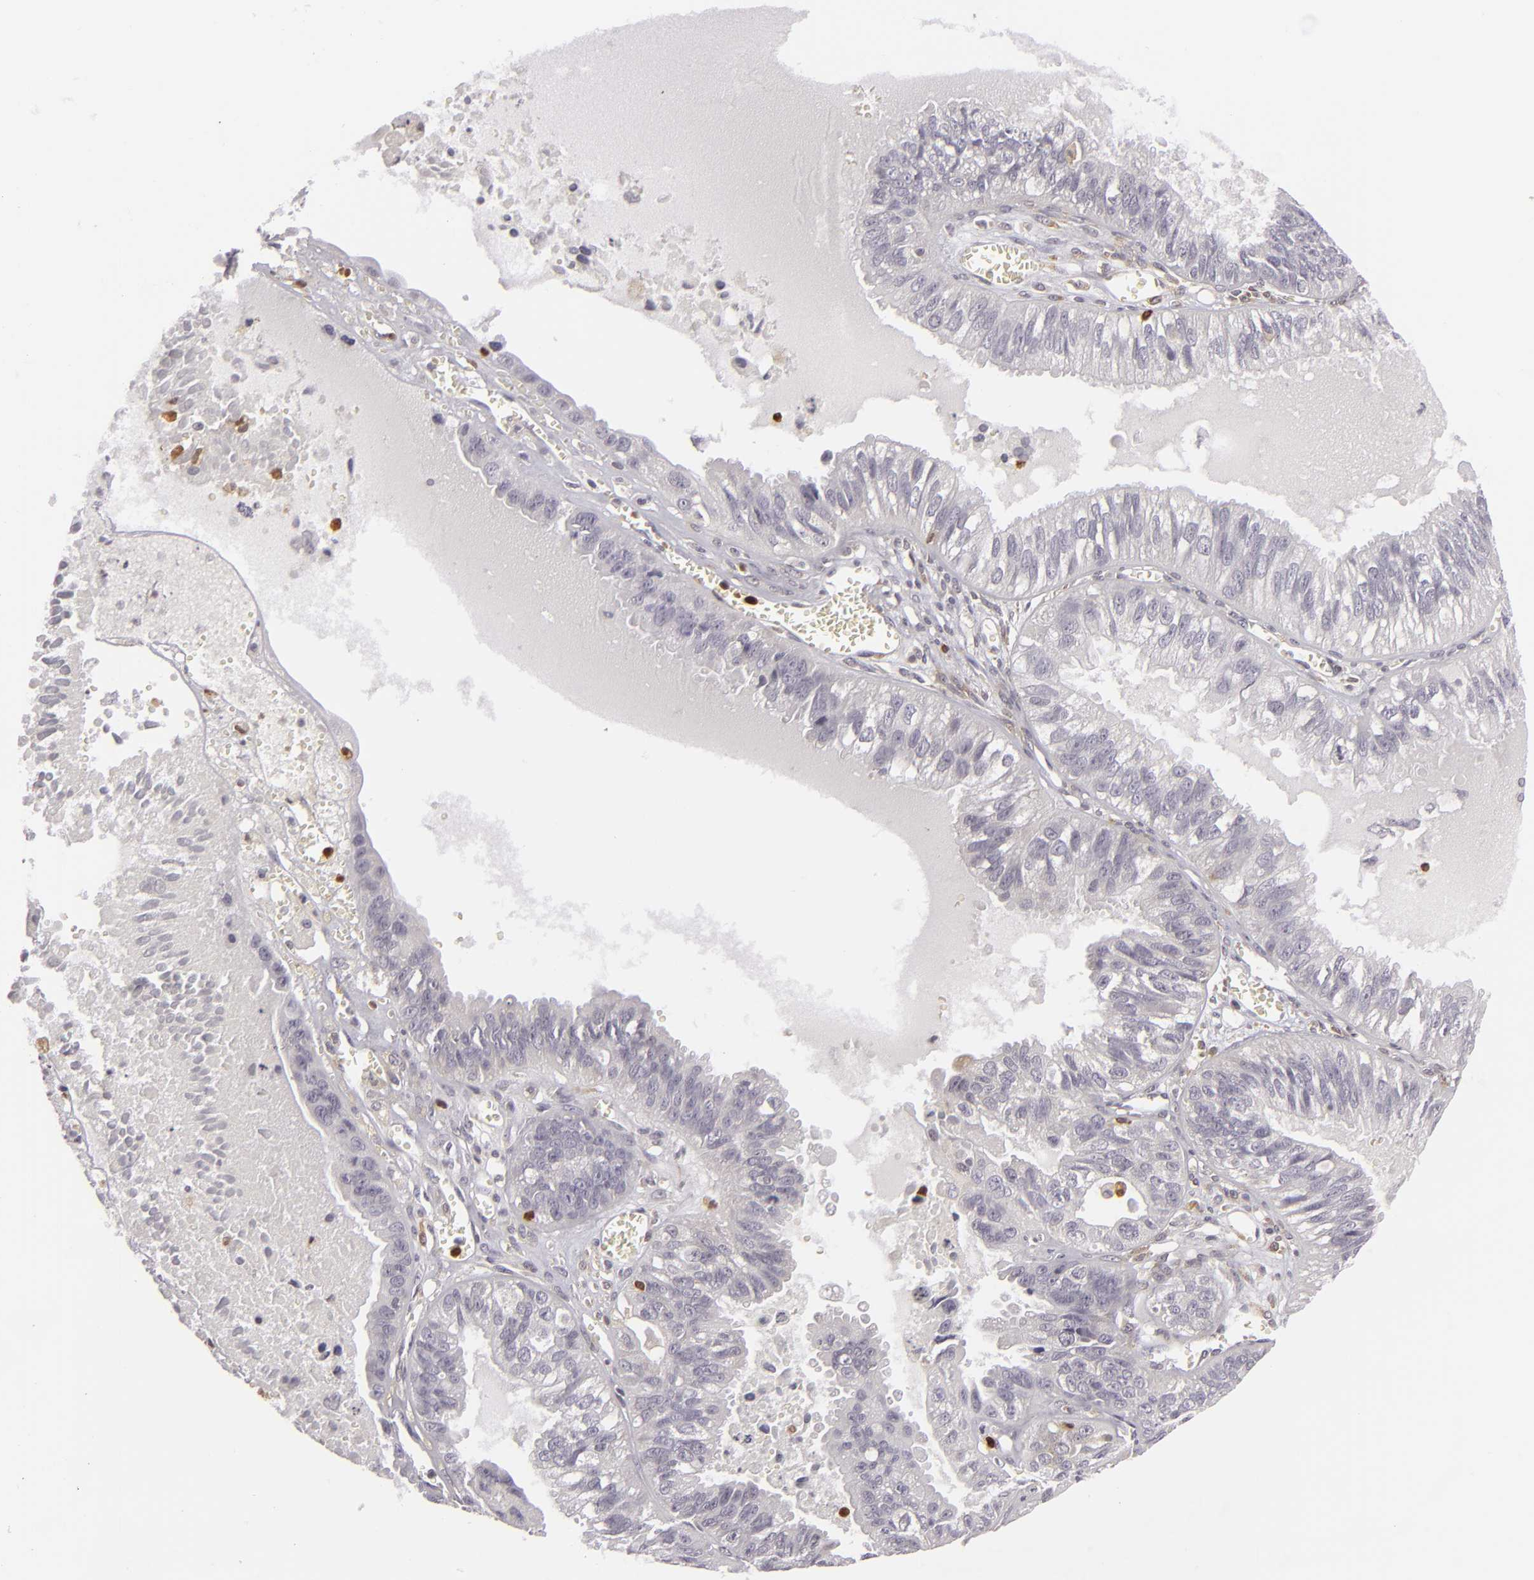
{"staining": {"intensity": "negative", "quantity": "none", "location": "none"}, "tissue": "ovarian cancer", "cell_type": "Tumor cells", "image_type": "cancer", "snomed": [{"axis": "morphology", "description": "Carcinoma, endometroid"}, {"axis": "topography", "description": "Ovary"}], "caption": "Immunohistochemical staining of endometroid carcinoma (ovarian) shows no significant positivity in tumor cells.", "gene": "APOBEC3G", "patient": {"sex": "female", "age": 85}}